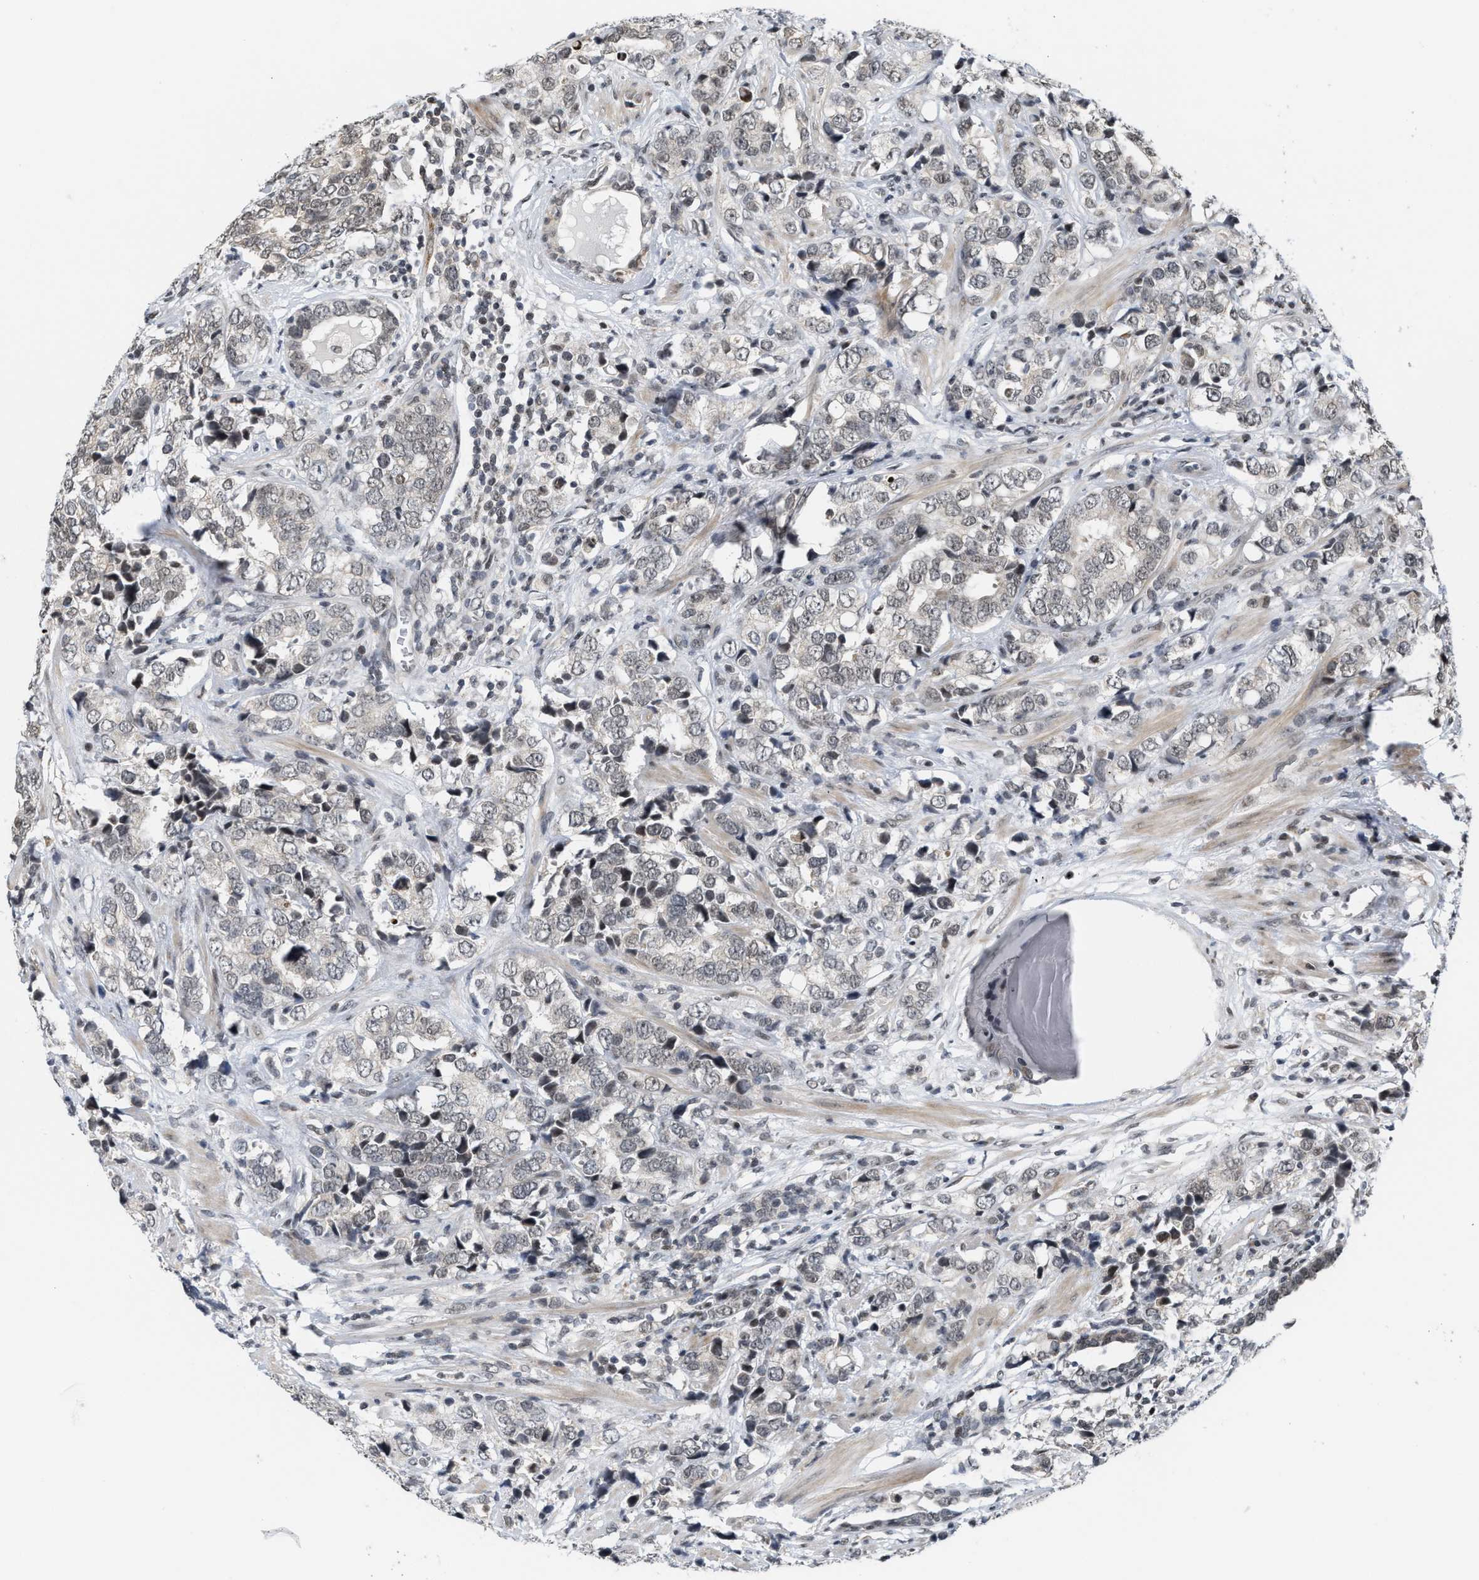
{"staining": {"intensity": "weak", "quantity": ">75%", "location": "nuclear"}, "tissue": "prostate cancer", "cell_type": "Tumor cells", "image_type": "cancer", "snomed": [{"axis": "morphology", "description": "Adenocarcinoma, High grade"}, {"axis": "topography", "description": "Prostate"}], "caption": "This micrograph shows IHC staining of prostate high-grade adenocarcinoma, with low weak nuclear expression in about >75% of tumor cells.", "gene": "ANKRD6", "patient": {"sex": "male", "age": 71}}